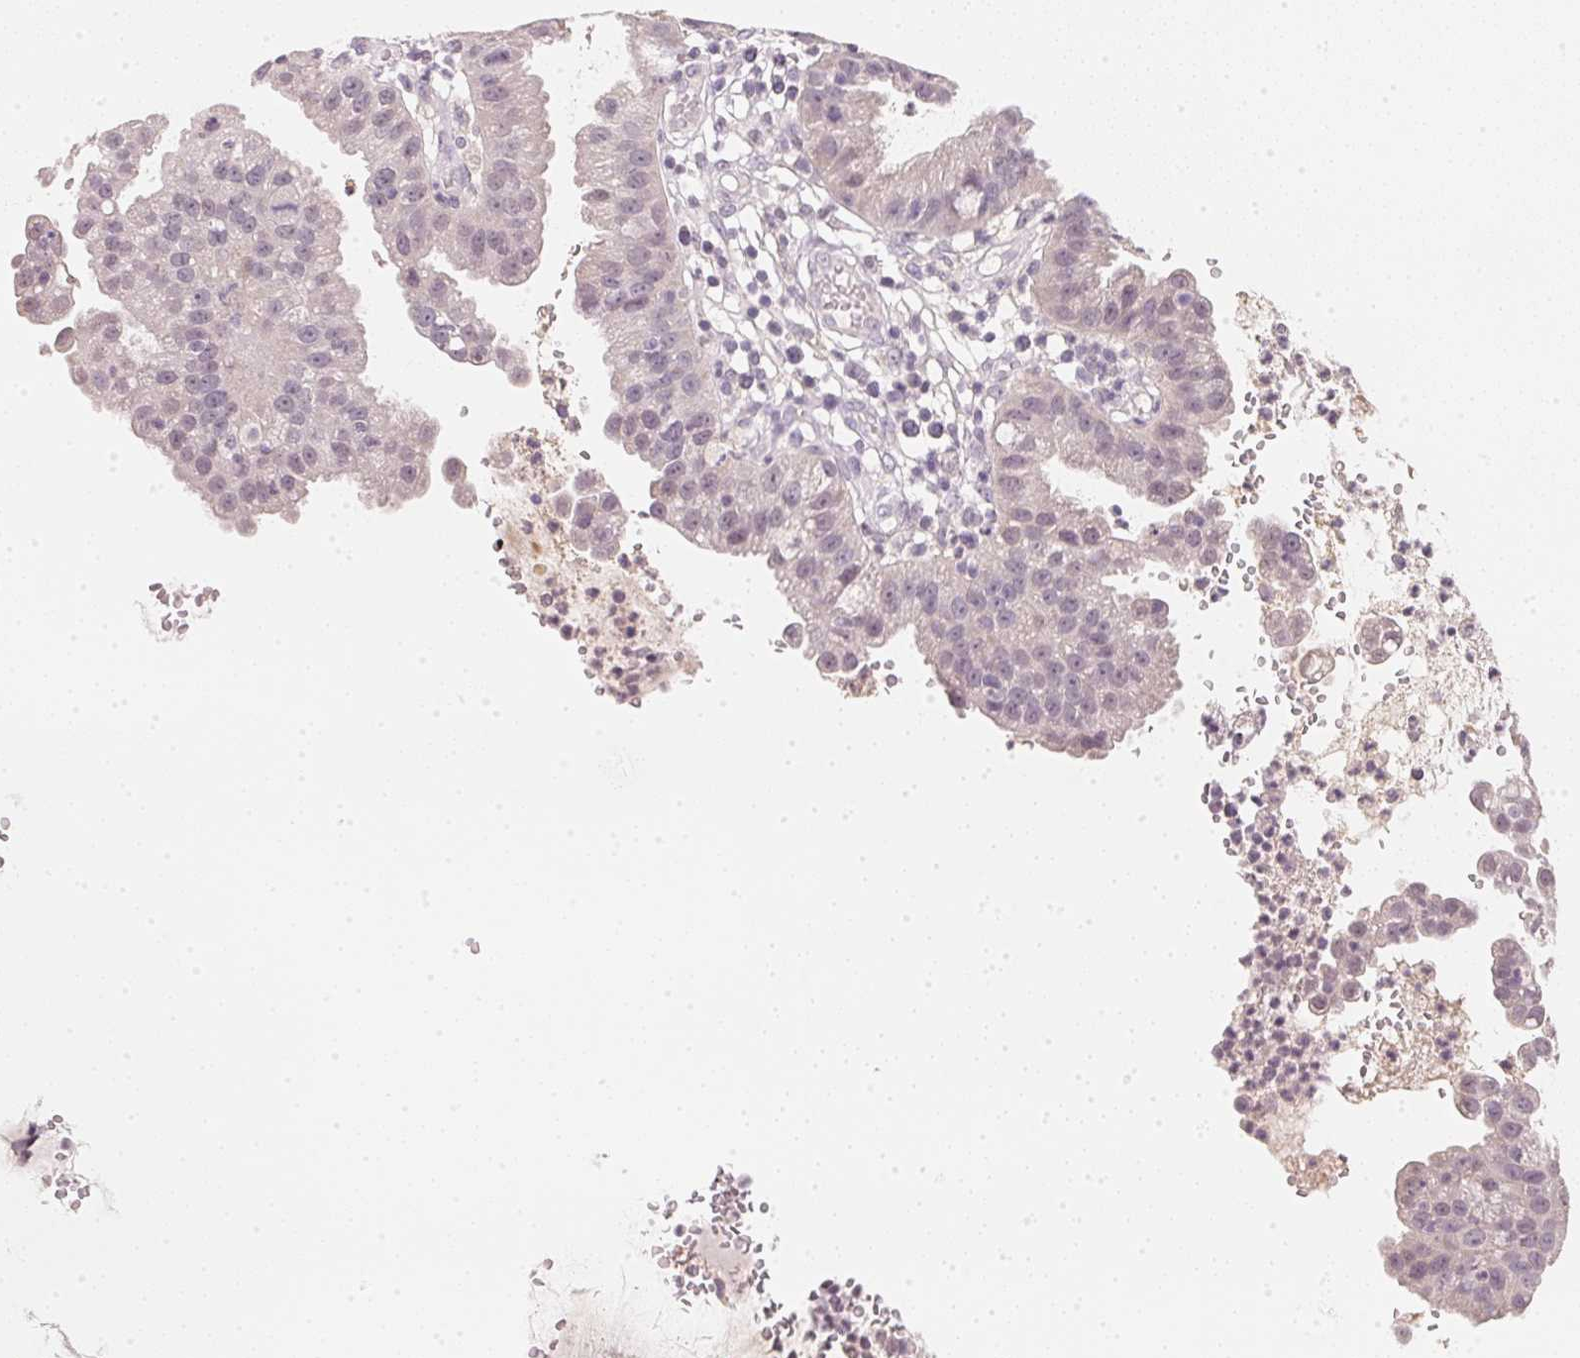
{"staining": {"intensity": "negative", "quantity": "none", "location": "none"}, "tissue": "cervical cancer", "cell_type": "Tumor cells", "image_type": "cancer", "snomed": [{"axis": "morphology", "description": "Adenocarcinoma, NOS"}, {"axis": "topography", "description": "Cervix"}], "caption": "High magnification brightfield microscopy of cervical cancer stained with DAB (brown) and counterstained with hematoxylin (blue): tumor cells show no significant expression. Brightfield microscopy of immunohistochemistry (IHC) stained with DAB (brown) and hematoxylin (blue), captured at high magnification.", "gene": "CFAP276", "patient": {"sex": "female", "age": 34}}